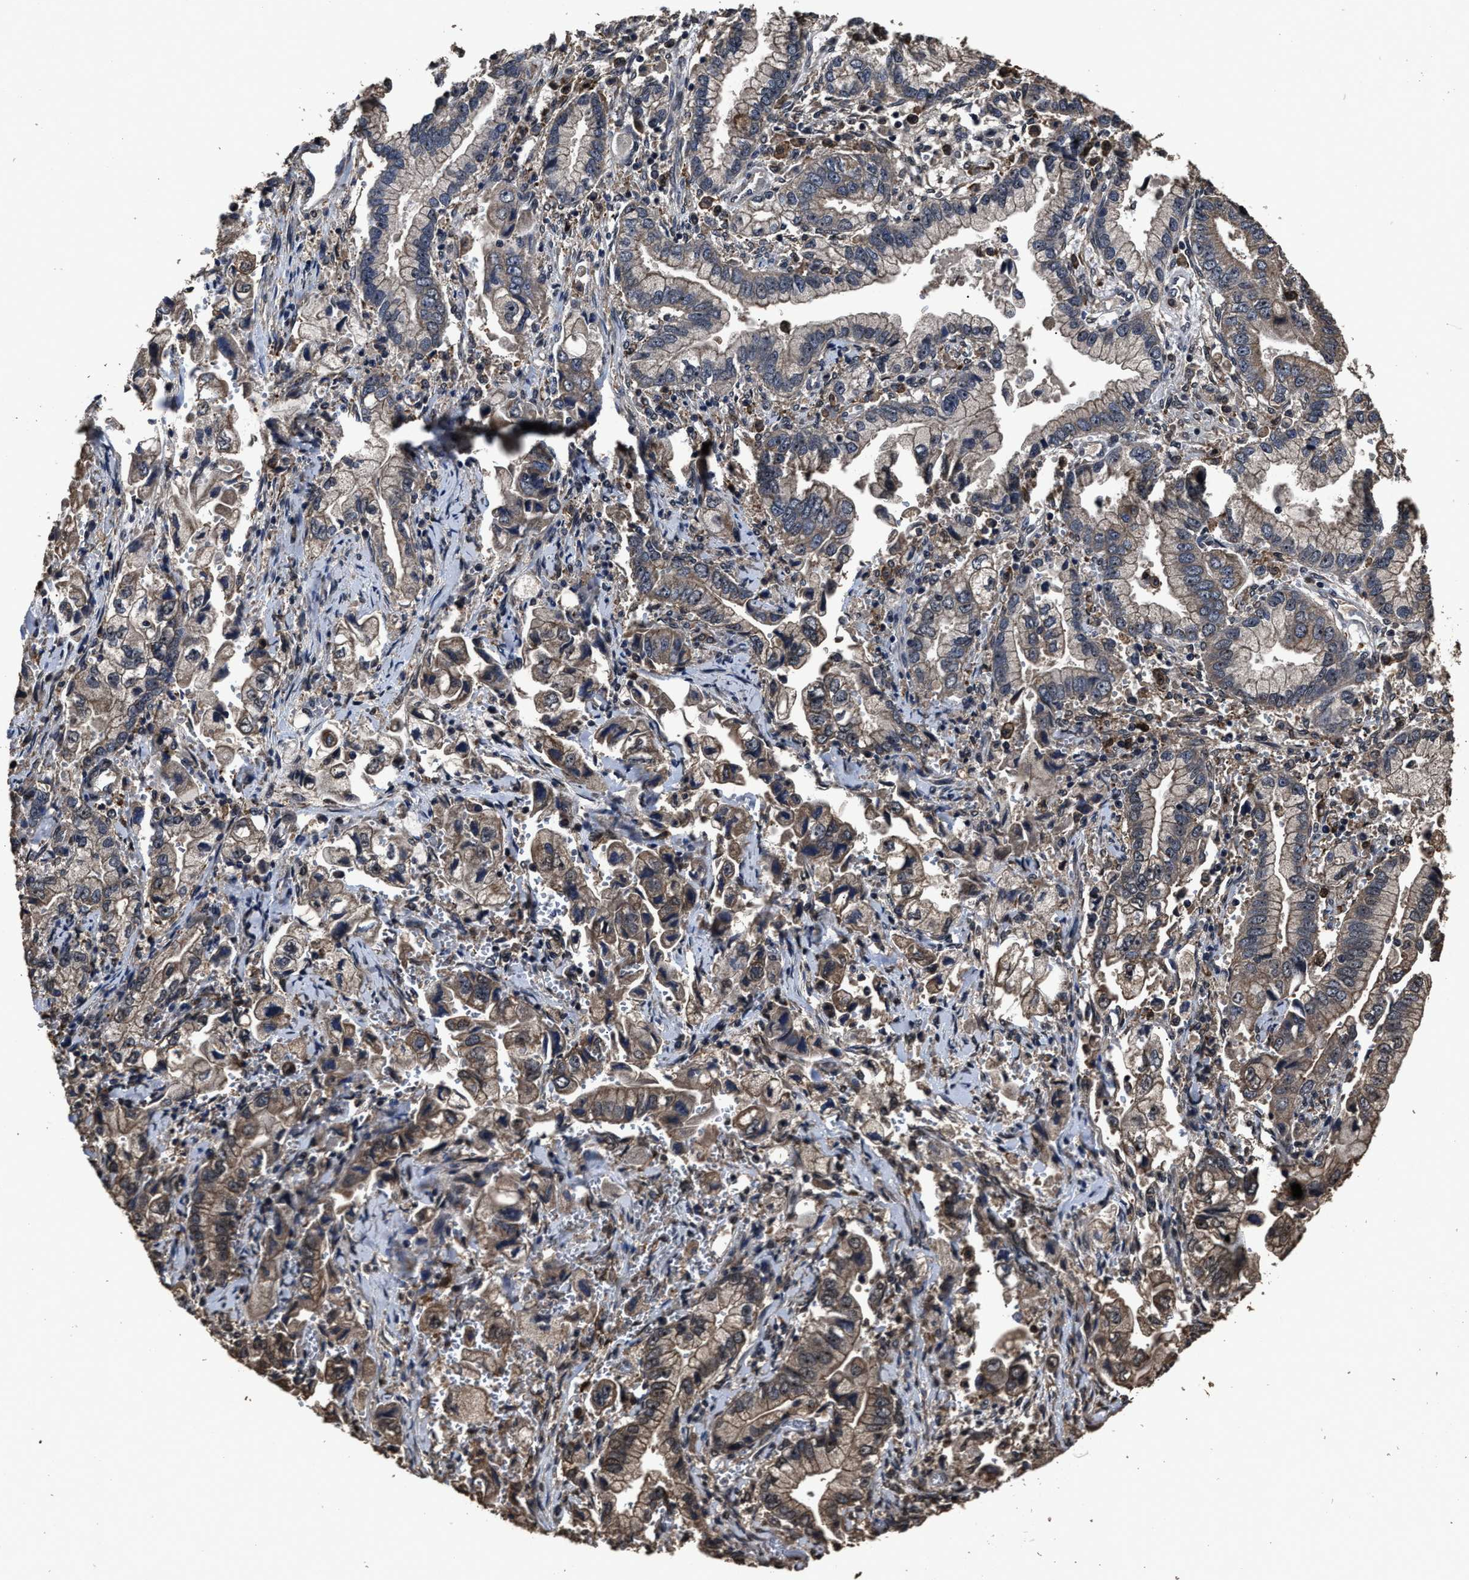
{"staining": {"intensity": "weak", "quantity": ">75%", "location": "cytoplasmic/membranous"}, "tissue": "stomach cancer", "cell_type": "Tumor cells", "image_type": "cancer", "snomed": [{"axis": "morphology", "description": "Normal tissue, NOS"}, {"axis": "morphology", "description": "Adenocarcinoma, NOS"}, {"axis": "topography", "description": "Stomach"}], "caption": "The micrograph shows staining of stomach cancer (adenocarcinoma), revealing weak cytoplasmic/membranous protein expression (brown color) within tumor cells.", "gene": "RSBN1L", "patient": {"sex": "male", "age": 62}}